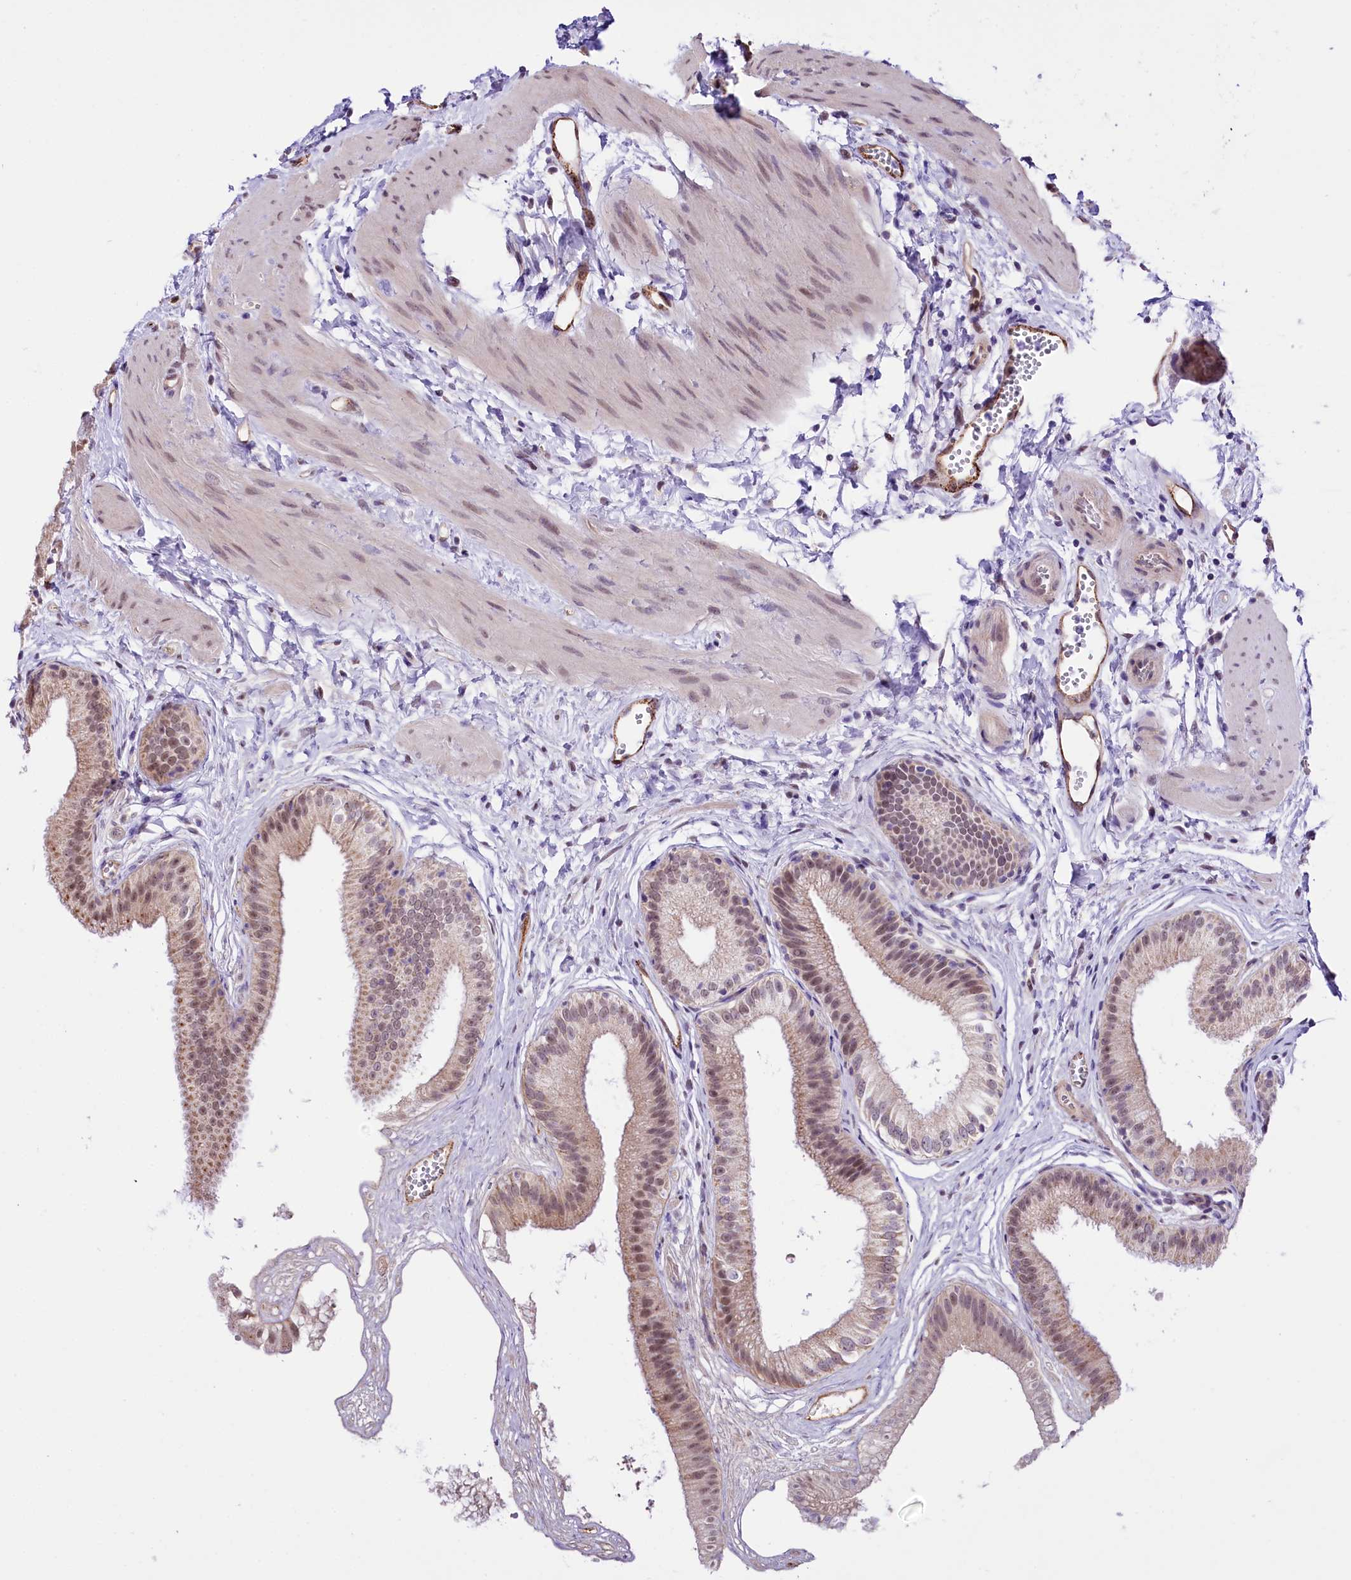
{"staining": {"intensity": "weak", "quantity": "25%-75%", "location": "cytoplasmic/membranous,nuclear"}, "tissue": "gallbladder", "cell_type": "Glandular cells", "image_type": "normal", "snomed": [{"axis": "morphology", "description": "Normal tissue, NOS"}, {"axis": "topography", "description": "Gallbladder"}], "caption": "Immunohistochemistry (IHC) image of benign gallbladder: gallbladder stained using immunohistochemistry (IHC) reveals low levels of weak protein expression localized specifically in the cytoplasmic/membranous,nuclear of glandular cells, appearing as a cytoplasmic/membranous,nuclear brown color.", "gene": "MRPL54", "patient": {"sex": "female", "age": 54}}